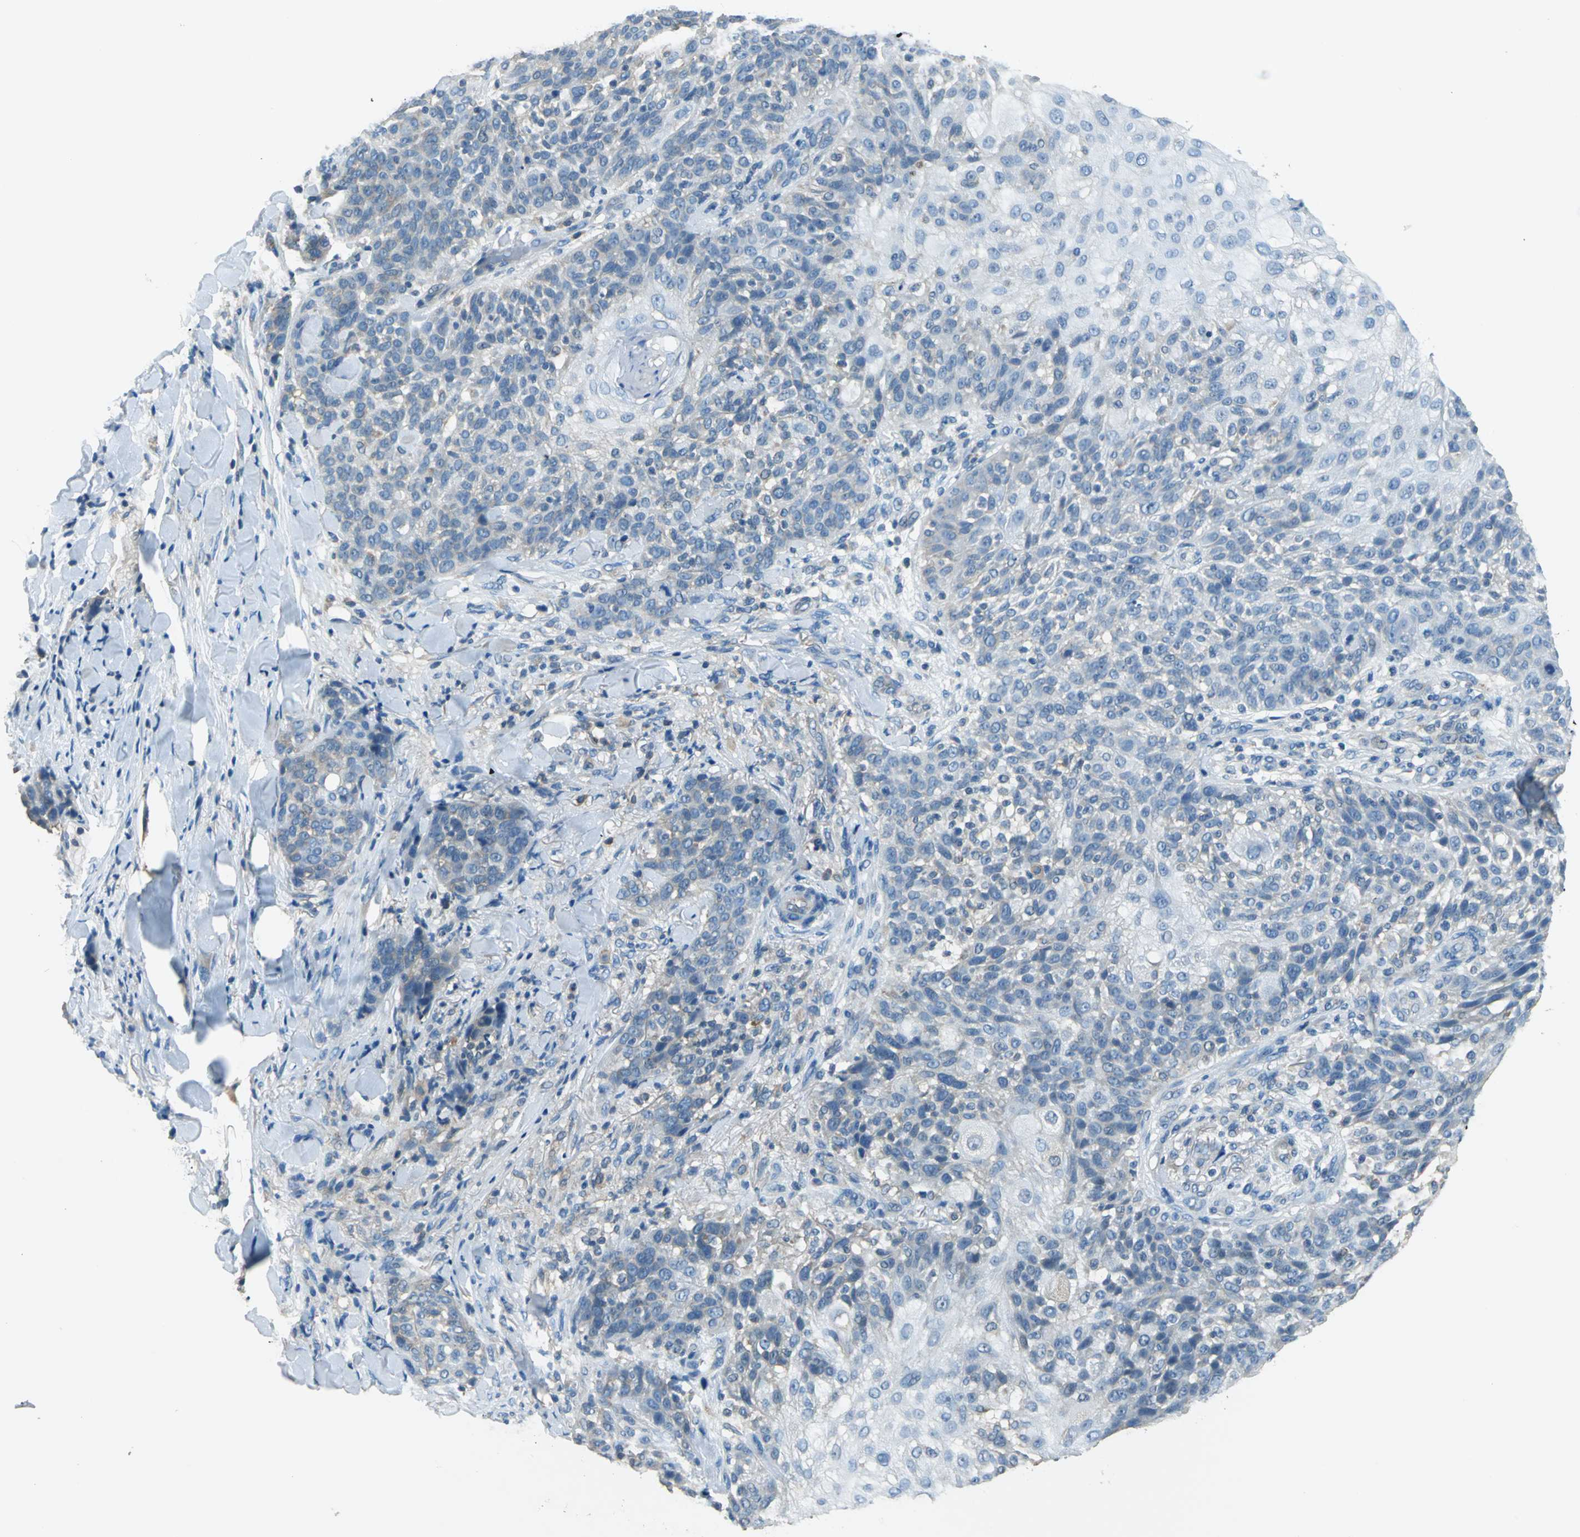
{"staining": {"intensity": "weak", "quantity": "<25%", "location": "cytoplasmic/membranous"}, "tissue": "skin cancer", "cell_type": "Tumor cells", "image_type": "cancer", "snomed": [{"axis": "morphology", "description": "Normal tissue, NOS"}, {"axis": "morphology", "description": "Squamous cell carcinoma, NOS"}, {"axis": "topography", "description": "Skin"}], "caption": "A histopathology image of skin squamous cell carcinoma stained for a protein shows no brown staining in tumor cells. (DAB (3,3'-diaminobenzidine) IHC with hematoxylin counter stain).", "gene": "PRKCA", "patient": {"sex": "female", "age": 83}}